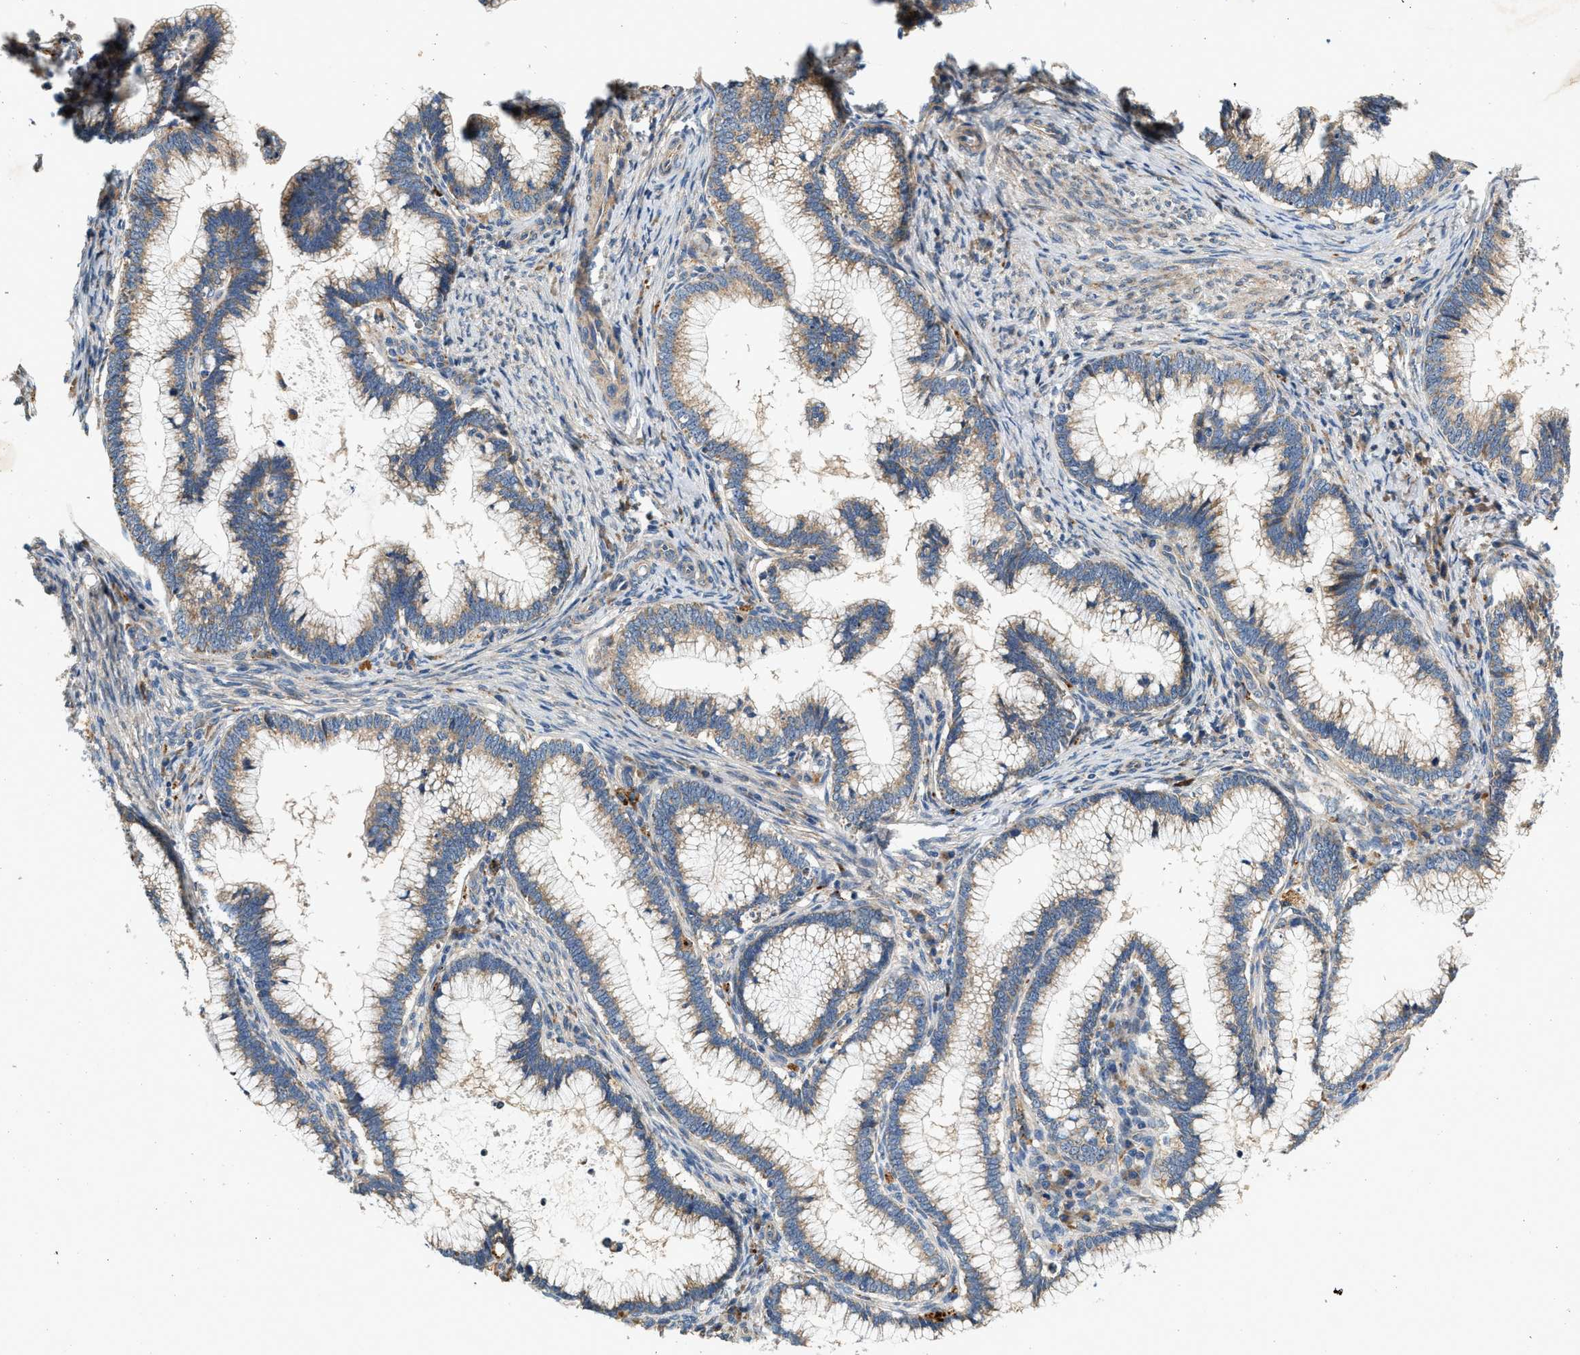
{"staining": {"intensity": "moderate", "quantity": ">75%", "location": "cytoplasmic/membranous"}, "tissue": "cervical cancer", "cell_type": "Tumor cells", "image_type": "cancer", "snomed": [{"axis": "morphology", "description": "Adenocarcinoma, NOS"}, {"axis": "topography", "description": "Cervix"}], "caption": "Cervical adenocarcinoma stained with IHC reveals moderate cytoplasmic/membranous expression in approximately >75% of tumor cells. (DAB IHC with brightfield microscopy, high magnification).", "gene": "DUSP10", "patient": {"sex": "female", "age": 36}}